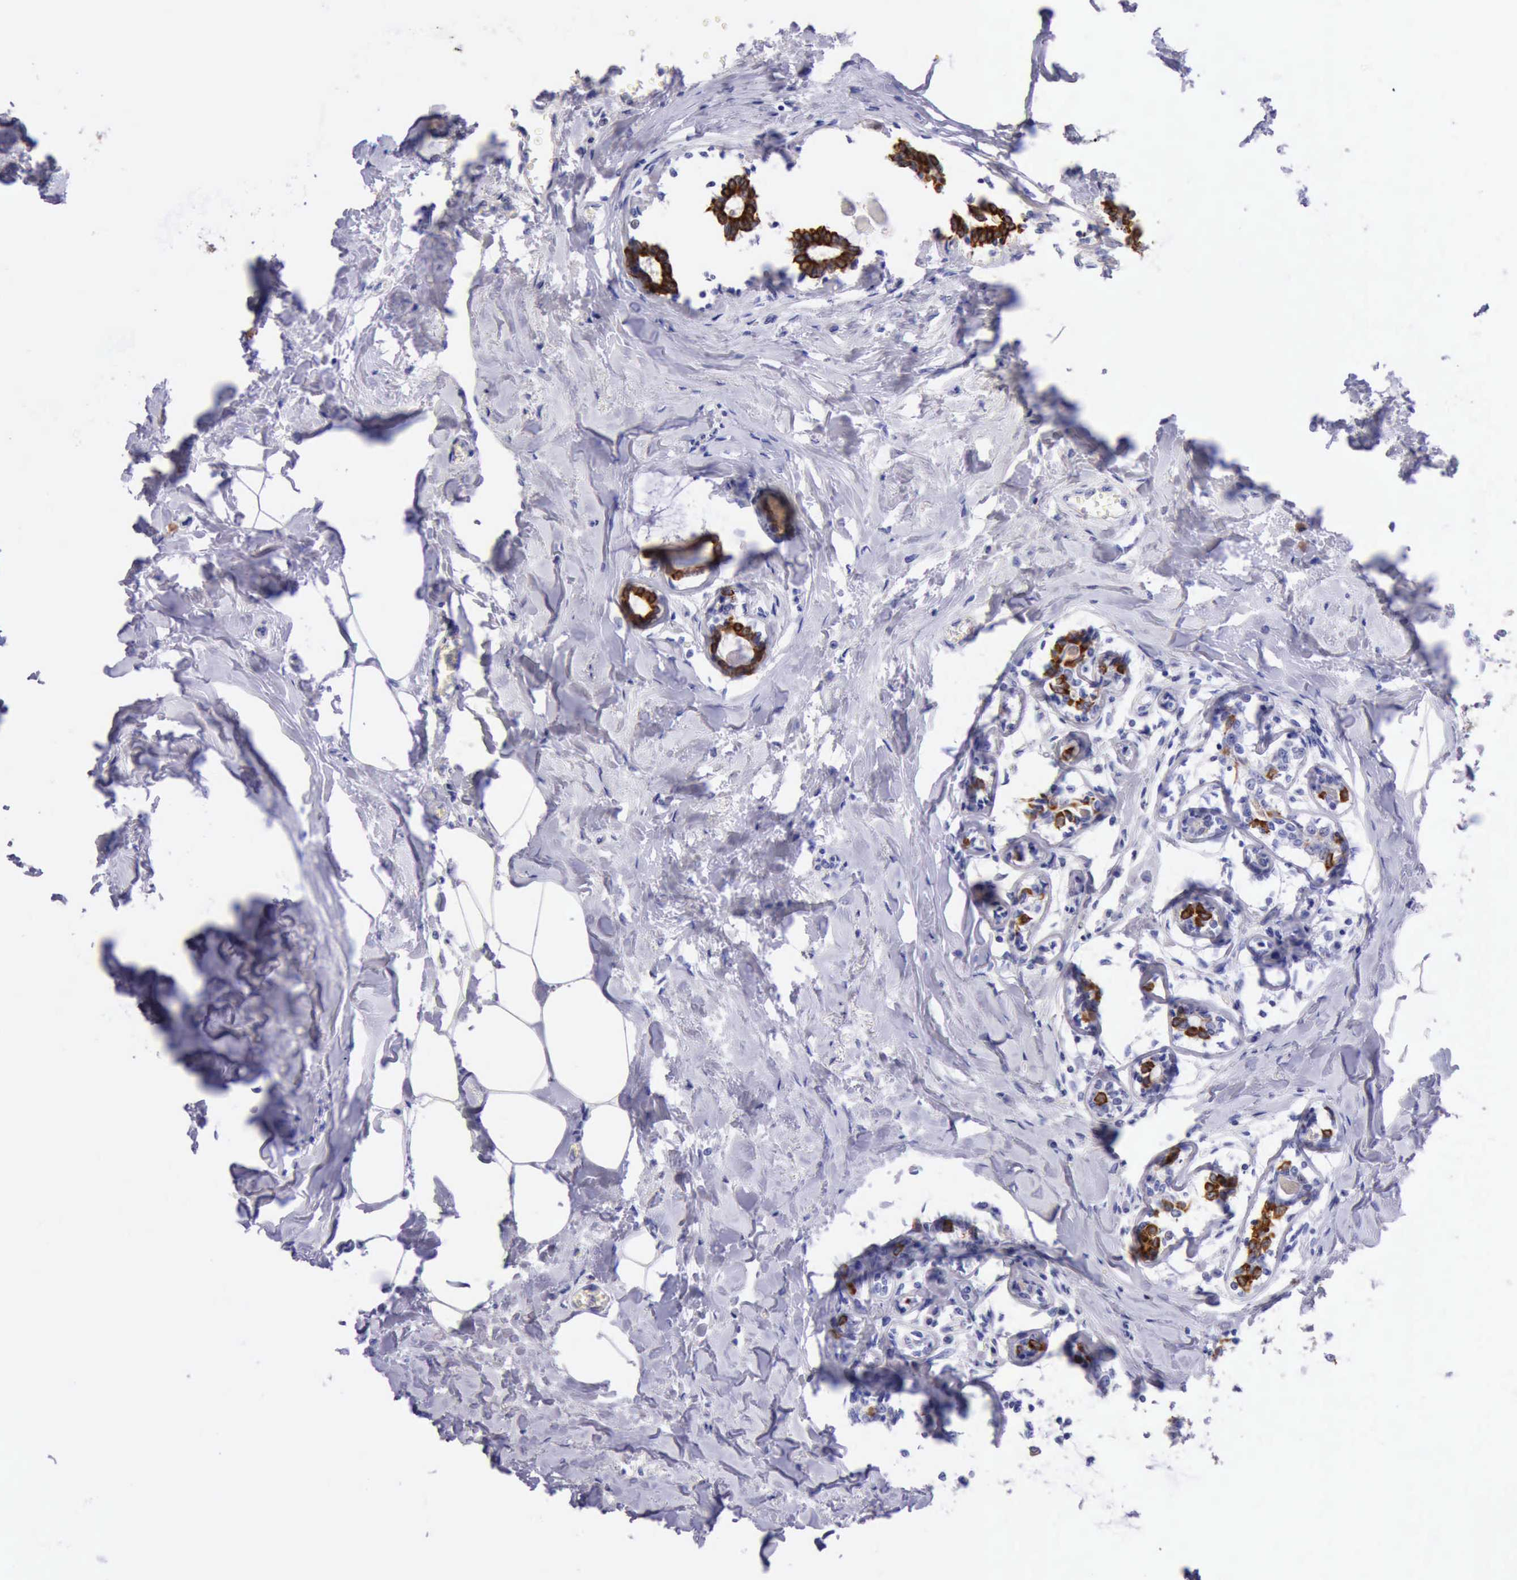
{"staining": {"intensity": "strong", "quantity": ">75%", "location": "cytoplasmic/membranous"}, "tissue": "breast cancer", "cell_type": "Tumor cells", "image_type": "cancer", "snomed": [{"axis": "morphology", "description": "Lobular carcinoma"}, {"axis": "topography", "description": "Breast"}], "caption": "Immunohistochemical staining of human breast cancer demonstrates high levels of strong cytoplasmic/membranous expression in approximately >75% of tumor cells.", "gene": "KRT8", "patient": {"sex": "female", "age": 51}}